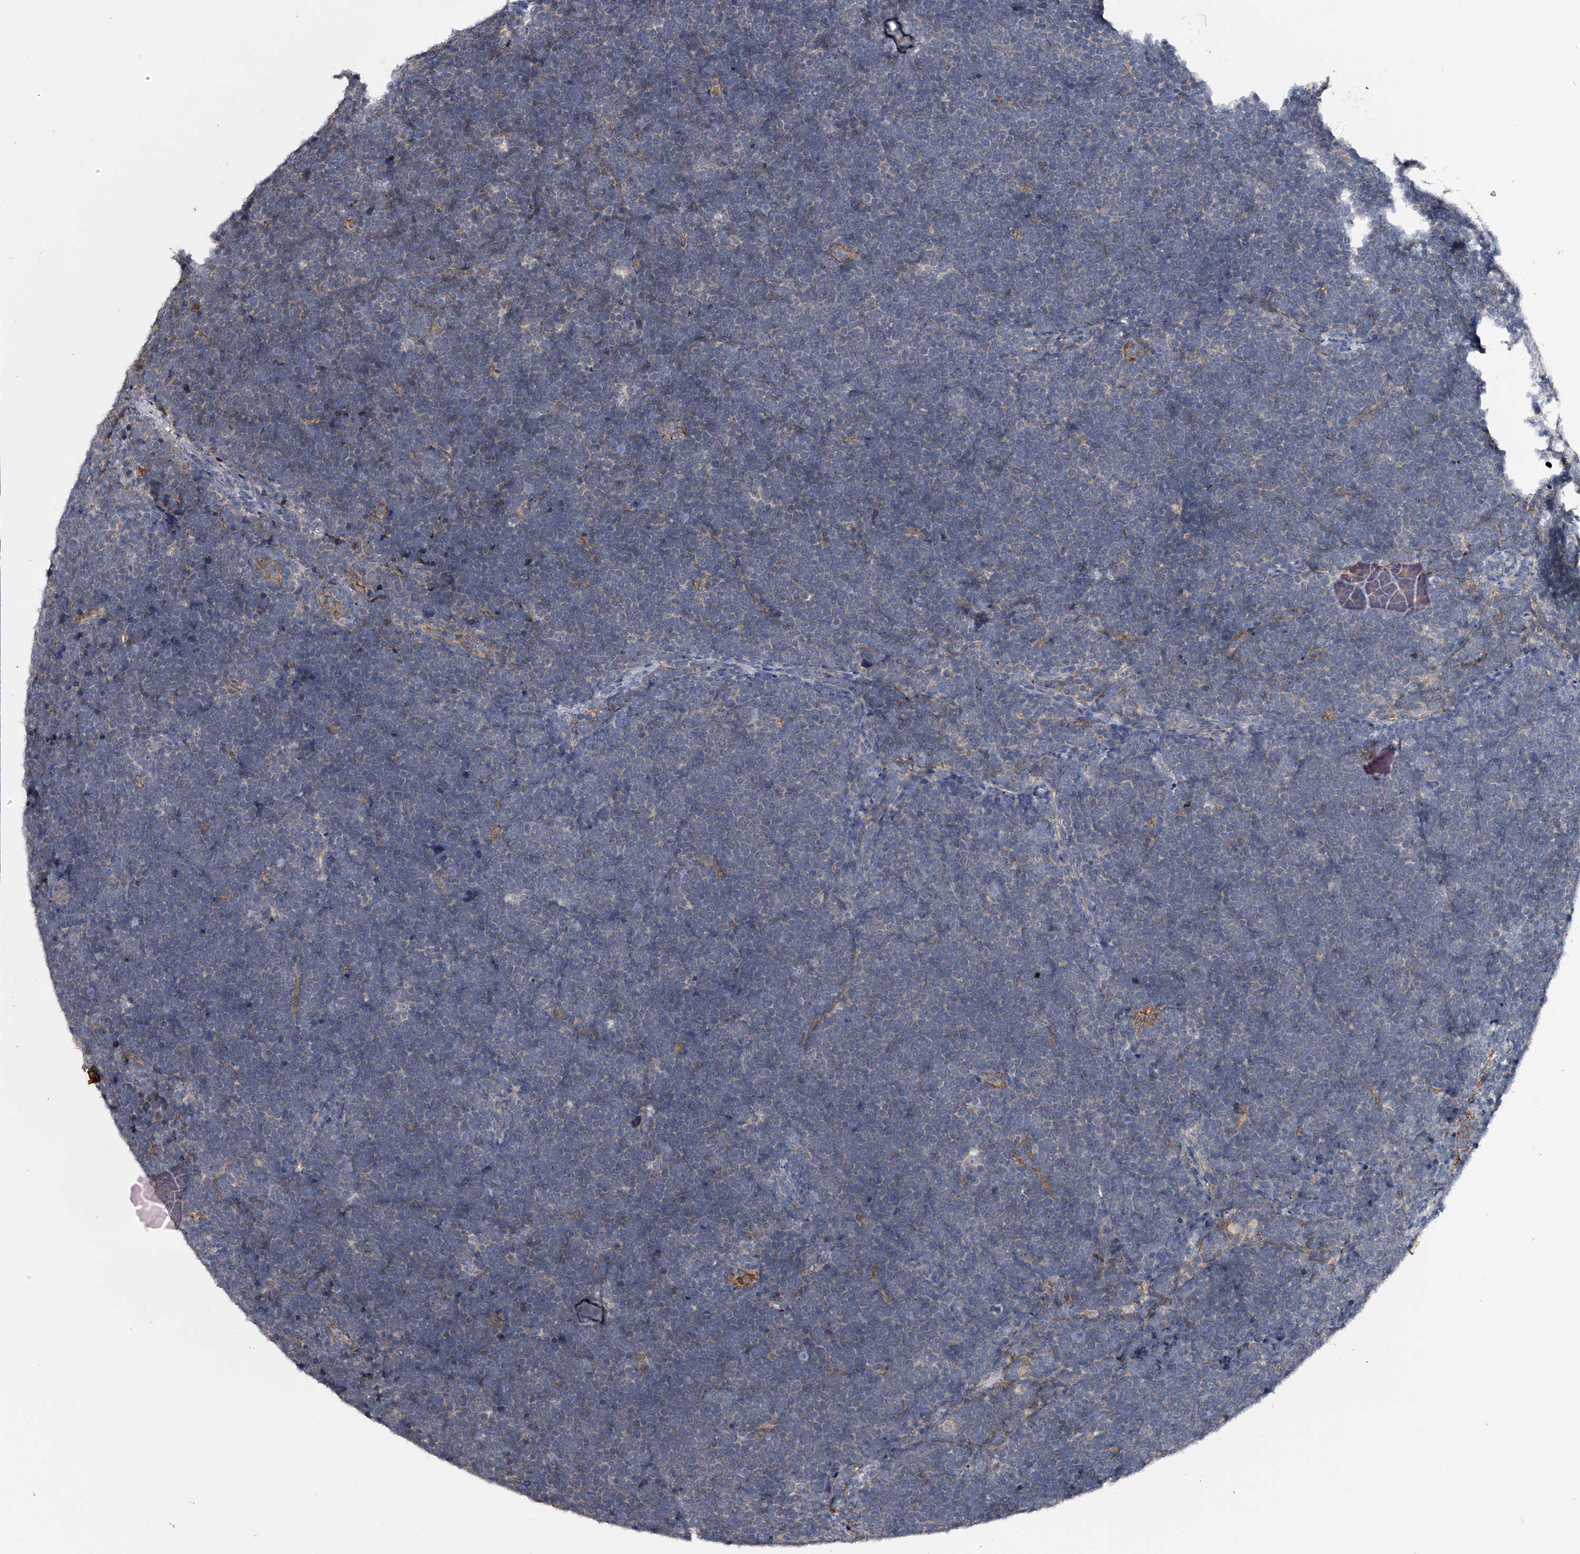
{"staining": {"intensity": "negative", "quantity": "none", "location": "none"}, "tissue": "lymphoma", "cell_type": "Tumor cells", "image_type": "cancer", "snomed": [{"axis": "morphology", "description": "Malignant lymphoma, non-Hodgkin's type, High grade"}, {"axis": "topography", "description": "Lymph node"}], "caption": "Immunohistochemistry (IHC) image of neoplastic tissue: human malignant lymphoma, non-Hodgkin's type (high-grade) stained with DAB demonstrates no significant protein positivity in tumor cells. (DAB IHC, high magnification).", "gene": "MDN1", "patient": {"sex": "male", "age": 13}}